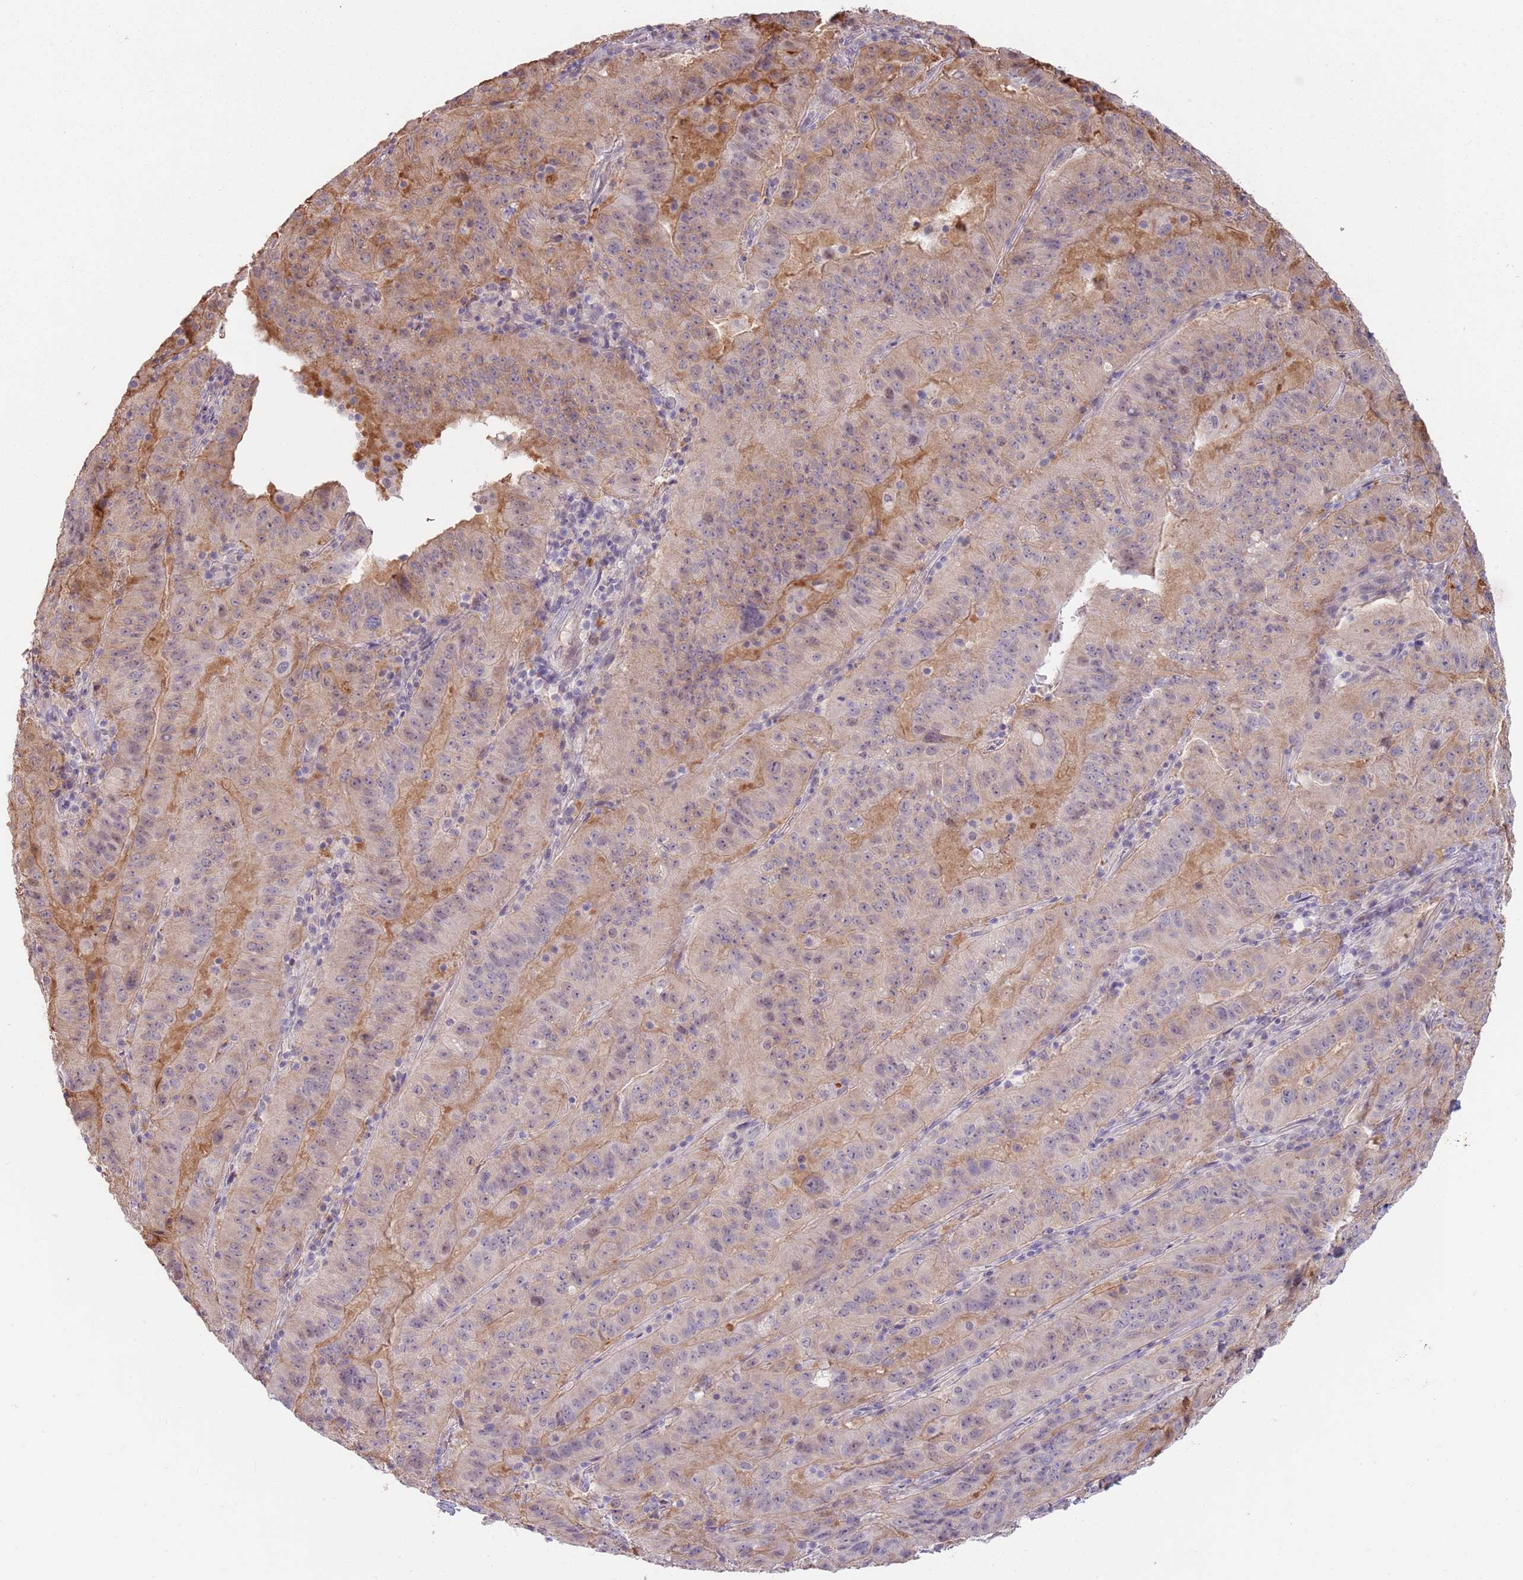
{"staining": {"intensity": "weak", "quantity": "<25%", "location": "cytoplasmic/membranous"}, "tissue": "pancreatic cancer", "cell_type": "Tumor cells", "image_type": "cancer", "snomed": [{"axis": "morphology", "description": "Adenocarcinoma, NOS"}, {"axis": "topography", "description": "Pancreas"}], "caption": "An immunohistochemistry (IHC) photomicrograph of adenocarcinoma (pancreatic) is shown. There is no staining in tumor cells of adenocarcinoma (pancreatic).", "gene": "LDHD", "patient": {"sex": "male", "age": 63}}